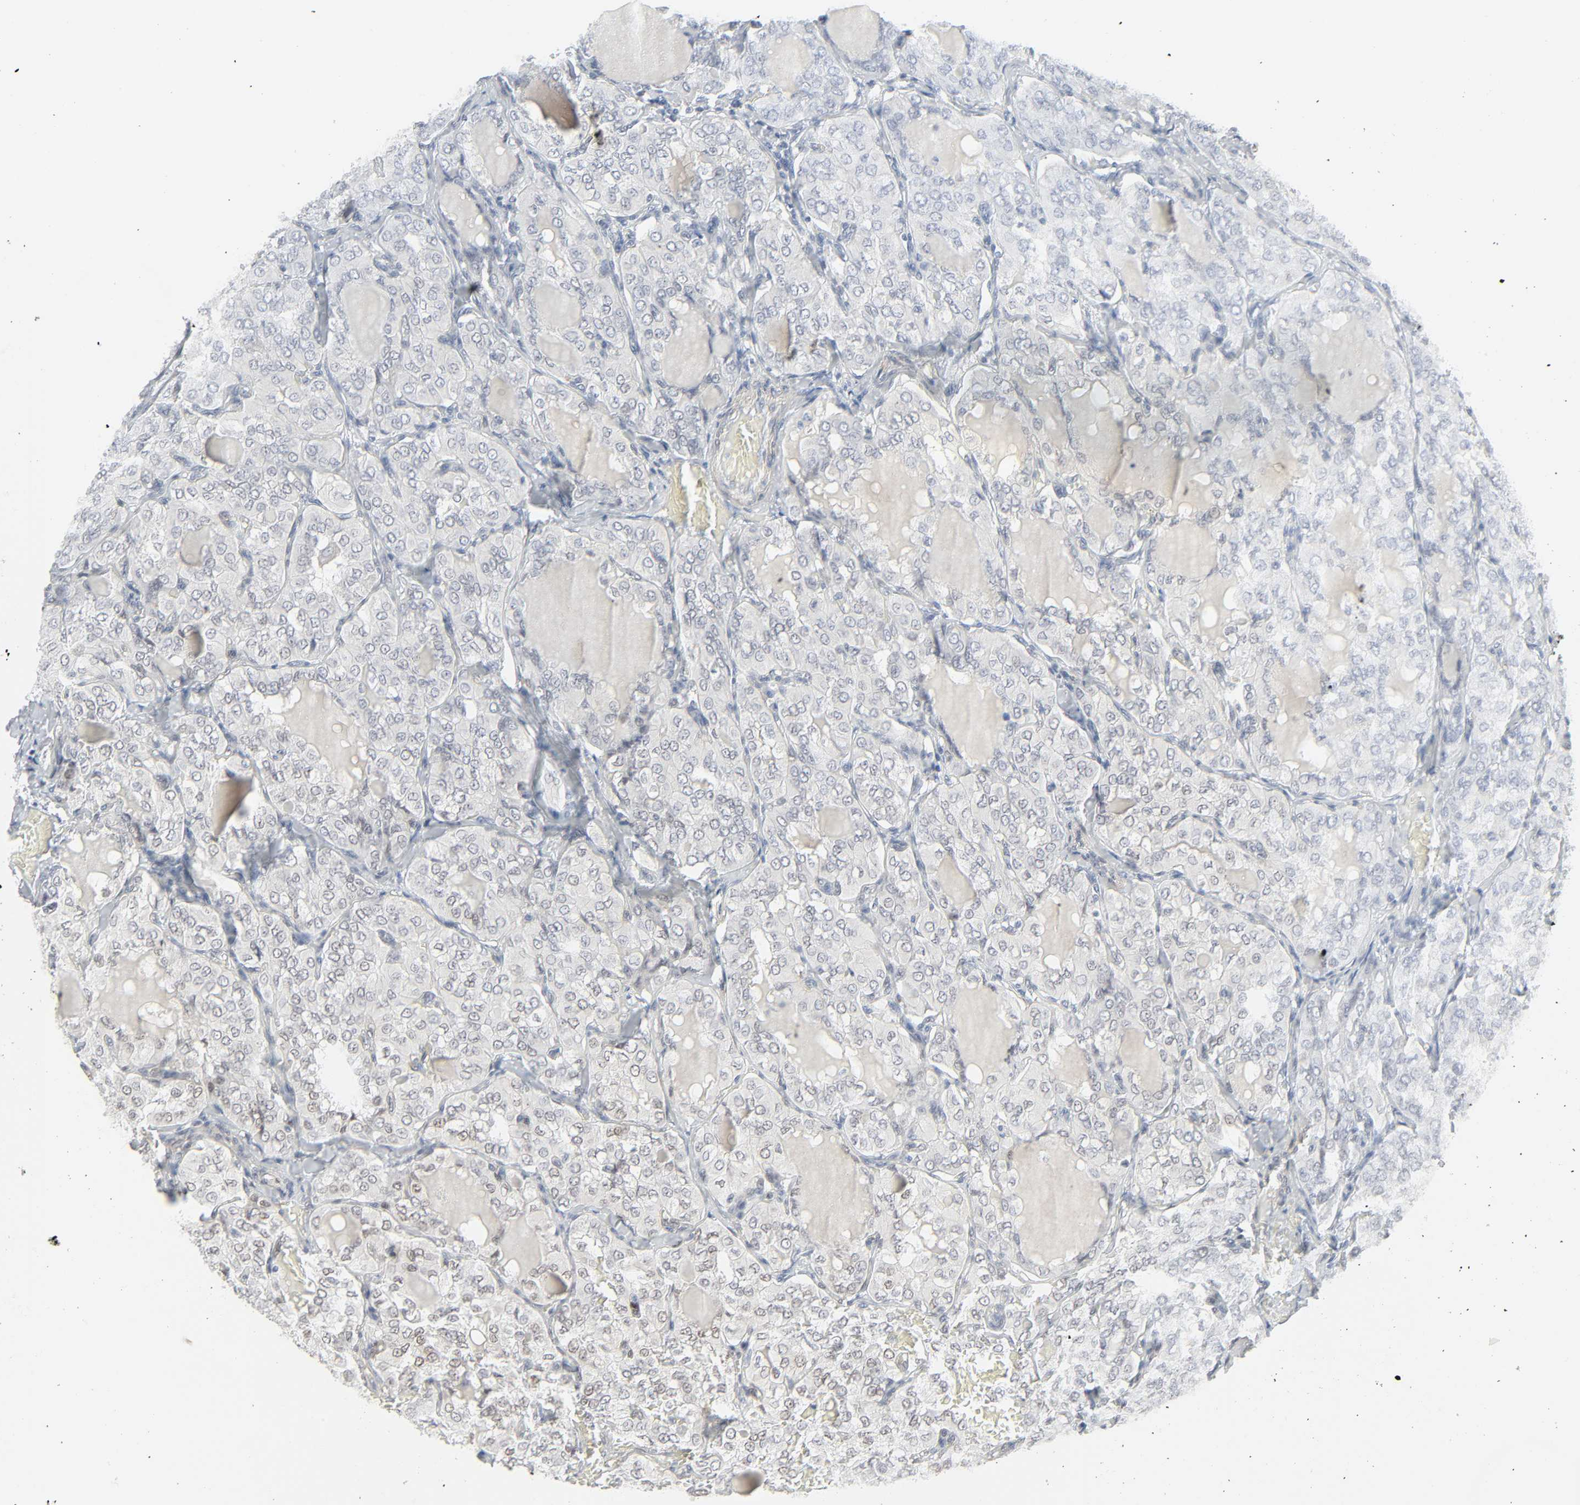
{"staining": {"intensity": "weak", "quantity": "<25%", "location": "nuclear"}, "tissue": "thyroid cancer", "cell_type": "Tumor cells", "image_type": "cancer", "snomed": [{"axis": "morphology", "description": "Papillary adenocarcinoma, NOS"}, {"axis": "topography", "description": "Thyroid gland"}], "caption": "Papillary adenocarcinoma (thyroid) stained for a protein using IHC displays no positivity tumor cells.", "gene": "ZBTB16", "patient": {"sex": "male", "age": 20}}